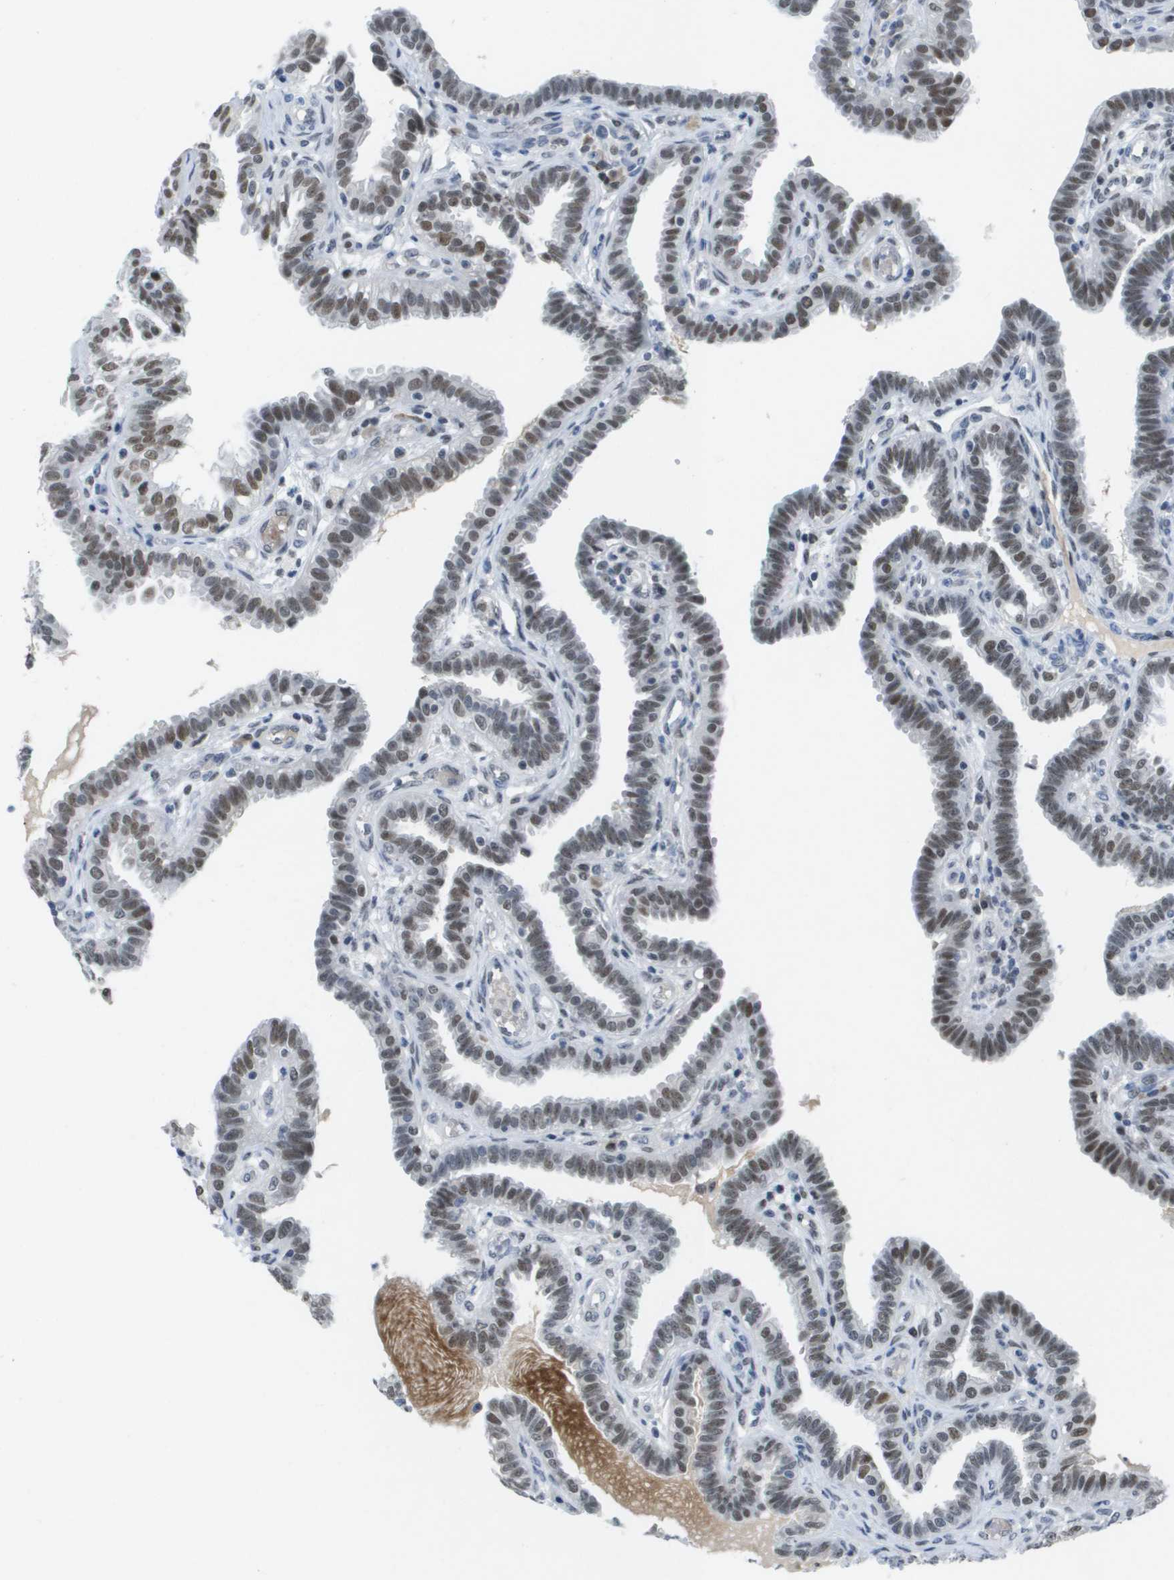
{"staining": {"intensity": "moderate", "quantity": ">75%", "location": "nuclear"}, "tissue": "fallopian tube", "cell_type": "Glandular cells", "image_type": "normal", "snomed": [{"axis": "morphology", "description": "Normal tissue, NOS"}, {"axis": "topography", "description": "Fallopian tube"}, {"axis": "topography", "description": "Placenta"}], "caption": "Fallopian tube stained with a brown dye shows moderate nuclear positive positivity in approximately >75% of glandular cells.", "gene": "TP53RK", "patient": {"sex": "female", "age": 34}}